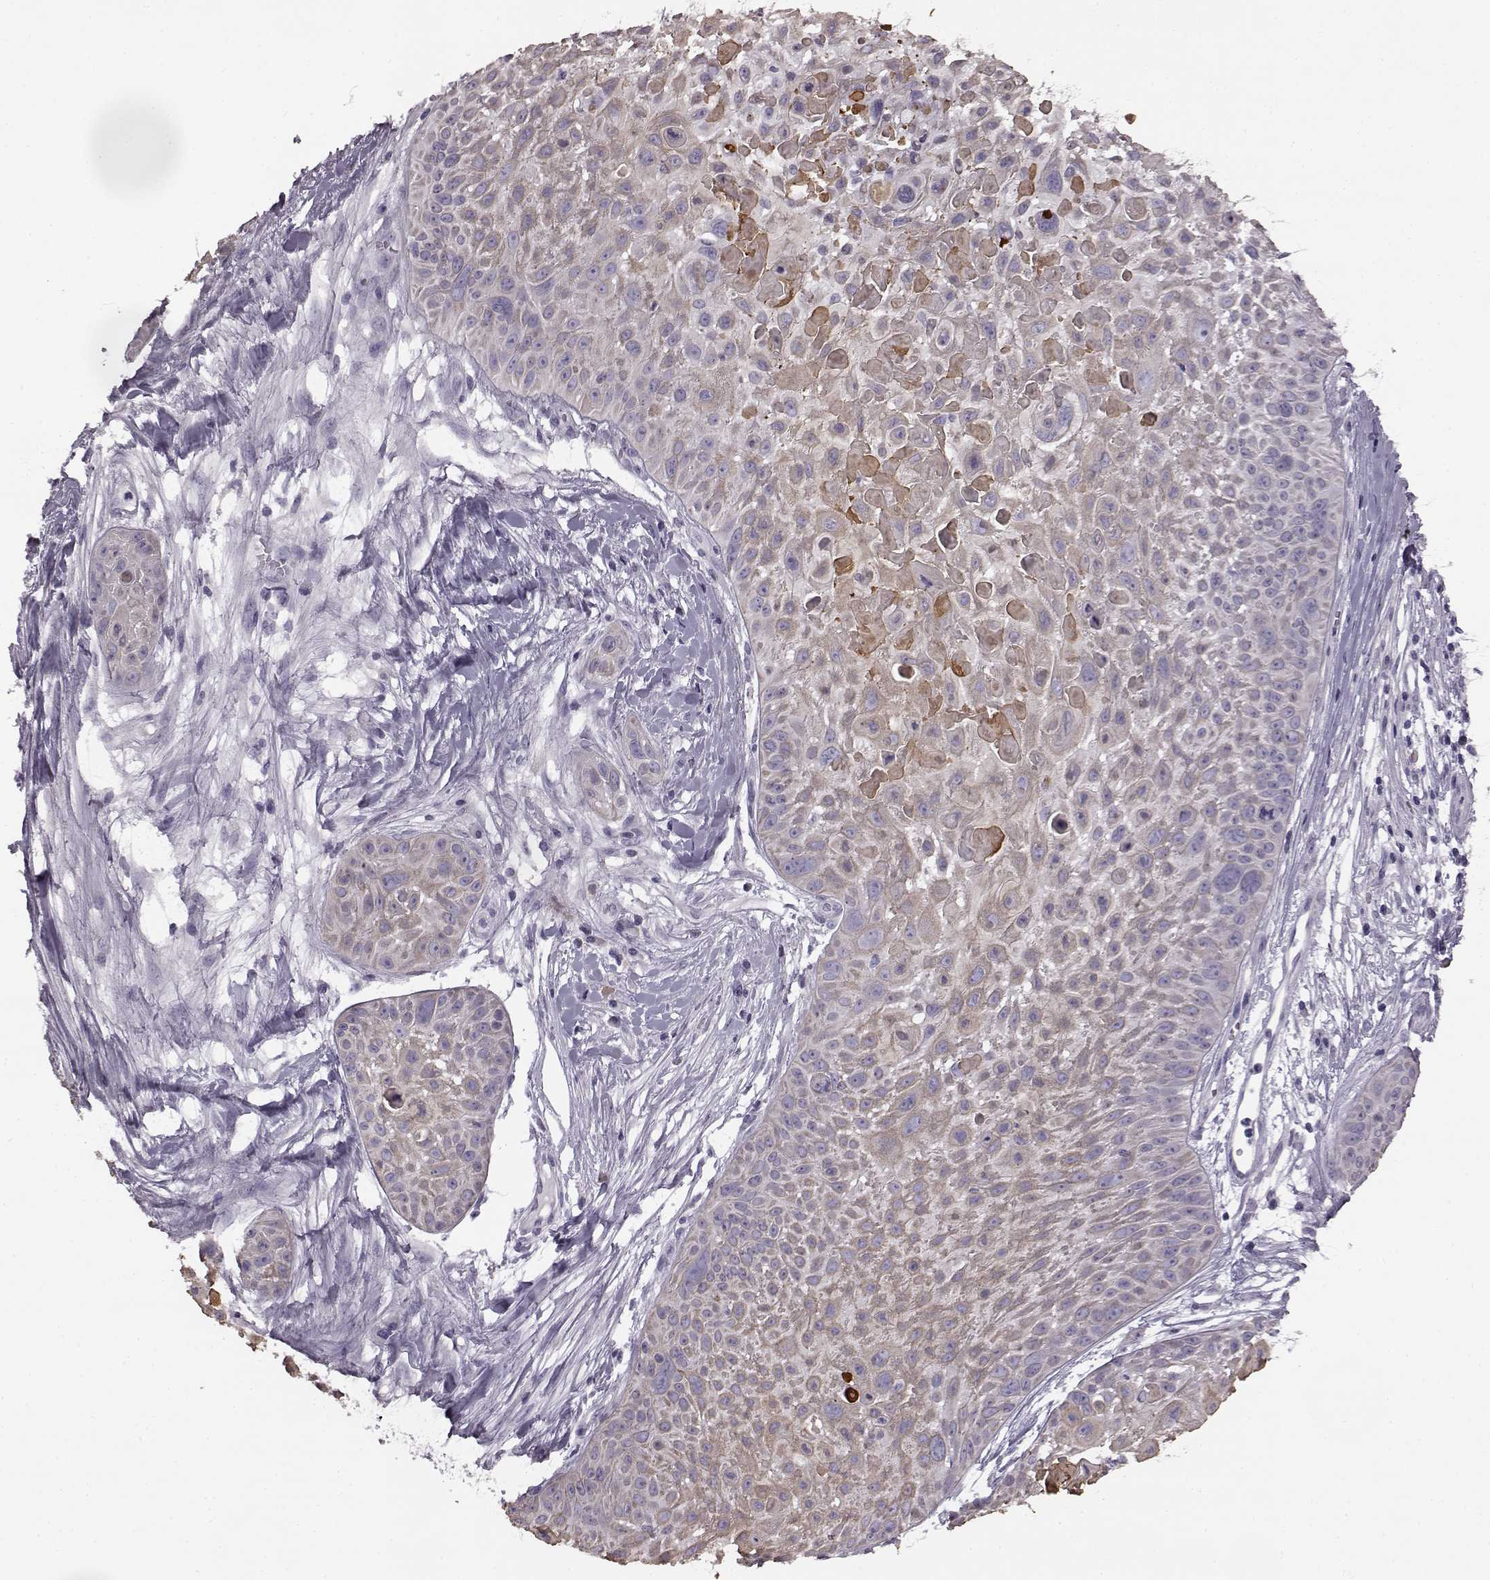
{"staining": {"intensity": "weak", "quantity": "25%-75%", "location": "cytoplasmic/membranous"}, "tissue": "skin cancer", "cell_type": "Tumor cells", "image_type": "cancer", "snomed": [{"axis": "morphology", "description": "Squamous cell carcinoma, NOS"}, {"axis": "topography", "description": "Skin"}, {"axis": "topography", "description": "Anal"}], "caption": "The photomicrograph exhibits a brown stain indicating the presence of a protein in the cytoplasmic/membranous of tumor cells in skin cancer (squamous cell carcinoma).", "gene": "ODAD4", "patient": {"sex": "female", "age": 75}}